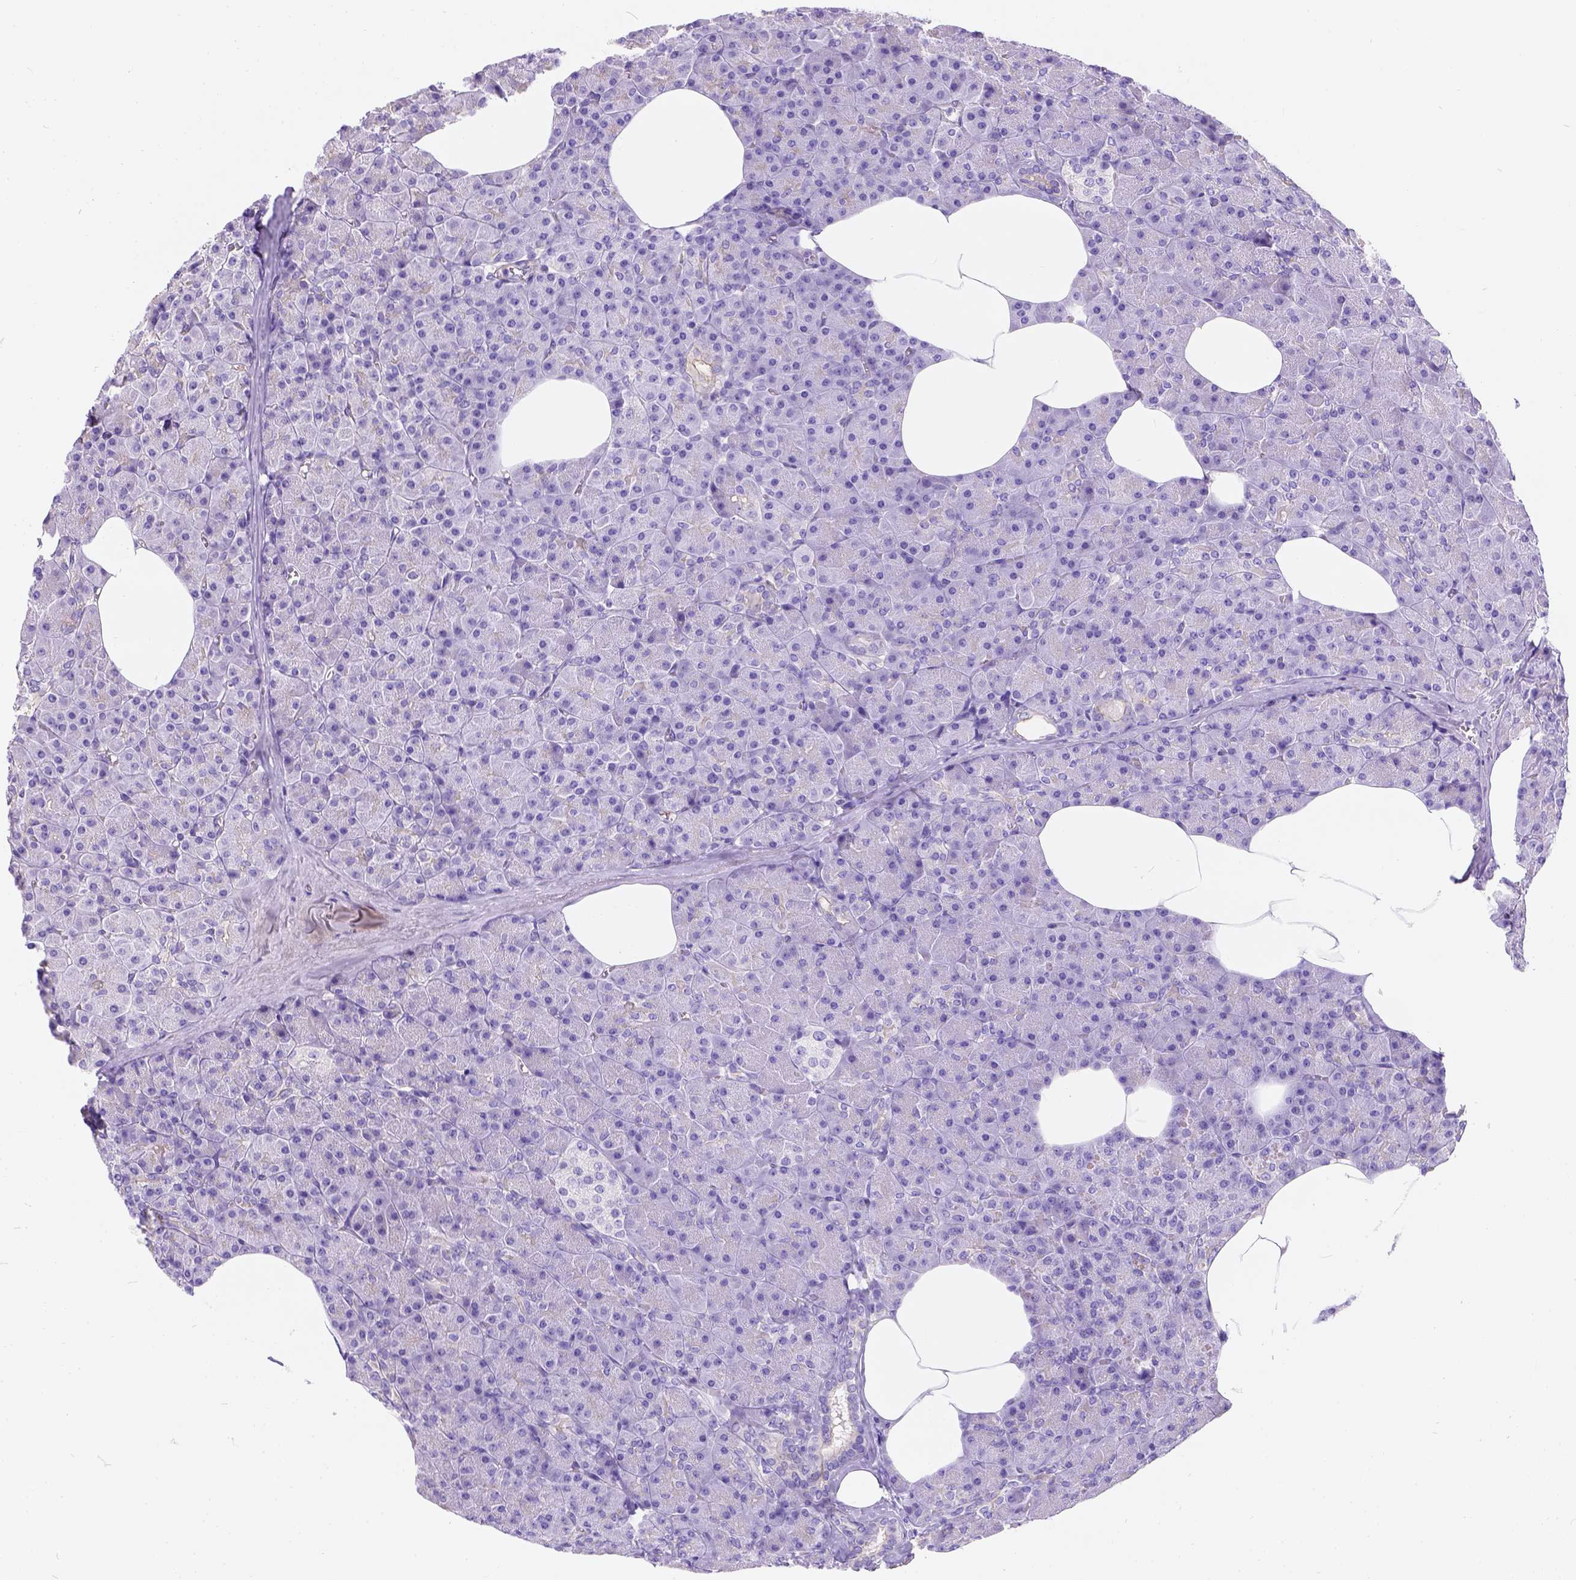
{"staining": {"intensity": "negative", "quantity": "none", "location": "none"}, "tissue": "pancreas", "cell_type": "Exocrine glandular cells", "image_type": "normal", "snomed": [{"axis": "morphology", "description": "Normal tissue, NOS"}, {"axis": "topography", "description": "Pancreas"}], "caption": "Immunohistochemistry (IHC) micrograph of unremarkable human pancreas stained for a protein (brown), which reveals no positivity in exocrine glandular cells.", "gene": "PHF7", "patient": {"sex": "female", "age": 45}}